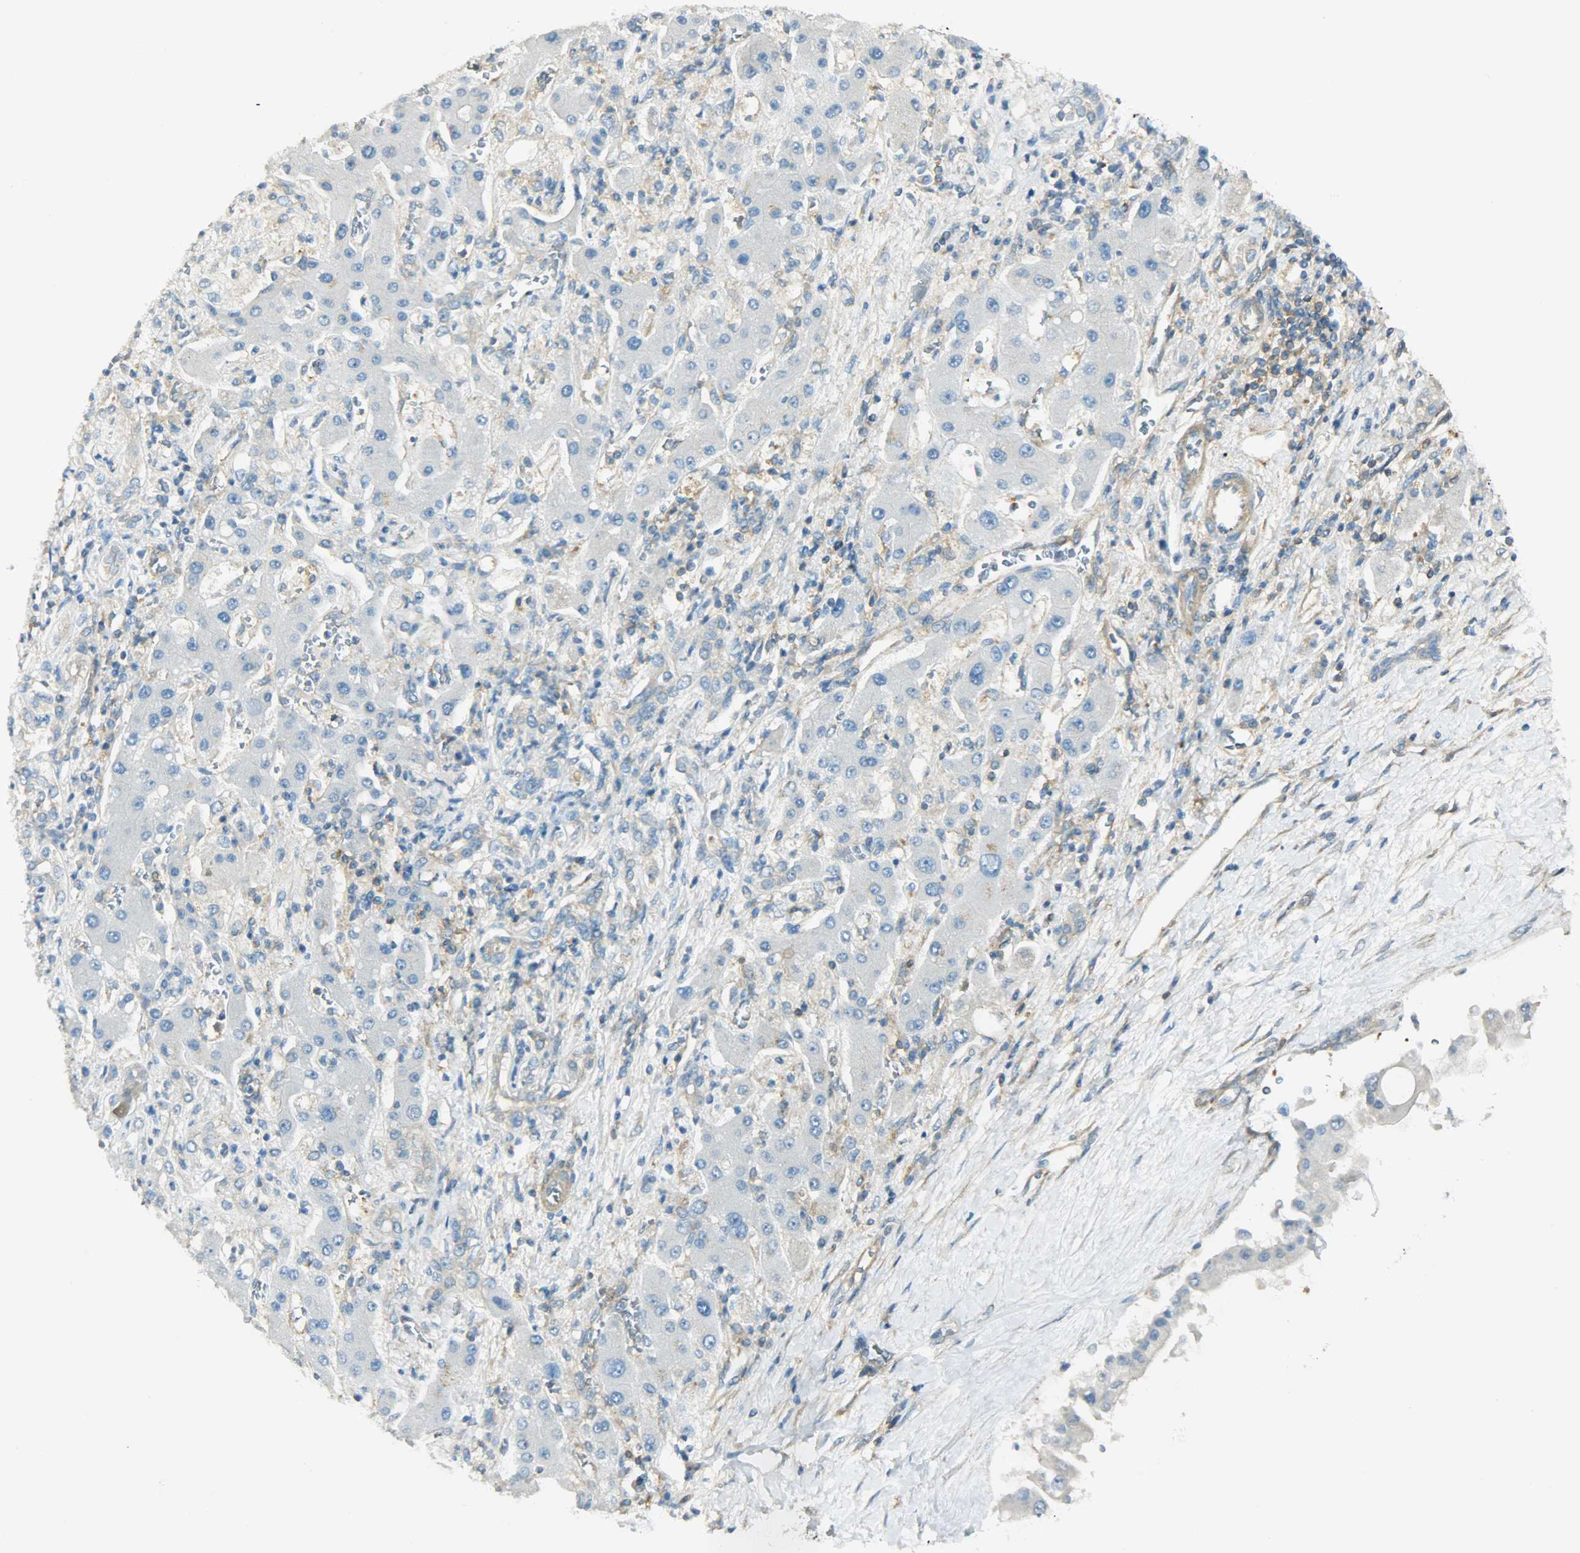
{"staining": {"intensity": "negative", "quantity": "none", "location": "none"}, "tissue": "liver cancer", "cell_type": "Tumor cells", "image_type": "cancer", "snomed": [{"axis": "morphology", "description": "Cholangiocarcinoma"}, {"axis": "topography", "description": "Liver"}], "caption": "Tumor cells show no significant staining in liver cancer (cholangiocarcinoma).", "gene": "TSC22D2", "patient": {"sex": "male", "age": 50}}